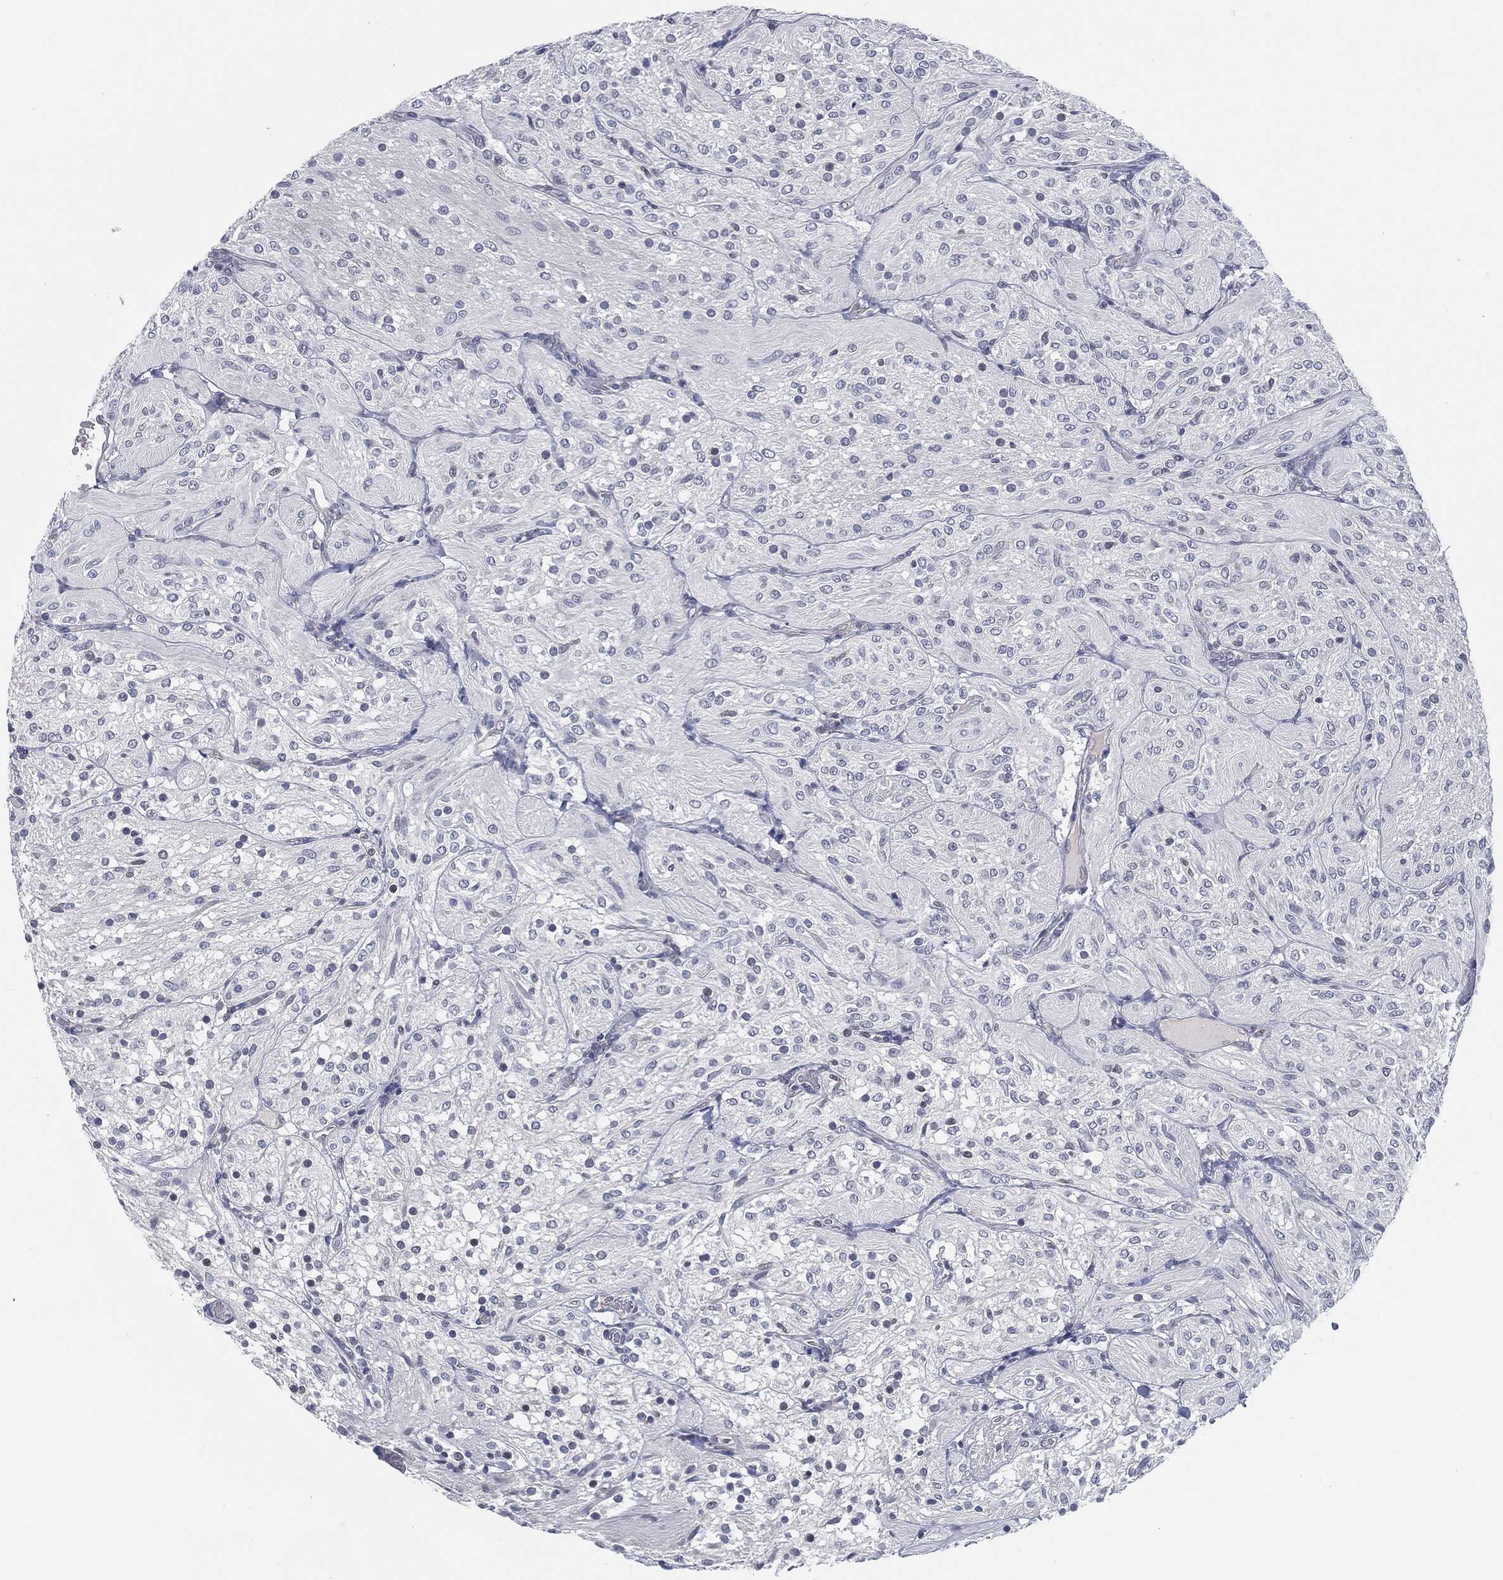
{"staining": {"intensity": "negative", "quantity": "none", "location": "none"}, "tissue": "glioma", "cell_type": "Tumor cells", "image_type": "cancer", "snomed": [{"axis": "morphology", "description": "Glioma, malignant, Low grade"}, {"axis": "topography", "description": "Brain"}], "caption": "Image shows no significant protein staining in tumor cells of glioma. (DAB (3,3'-diaminobenzidine) immunohistochemistry visualized using brightfield microscopy, high magnification).", "gene": "PROM1", "patient": {"sex": "male", "age": 3}}